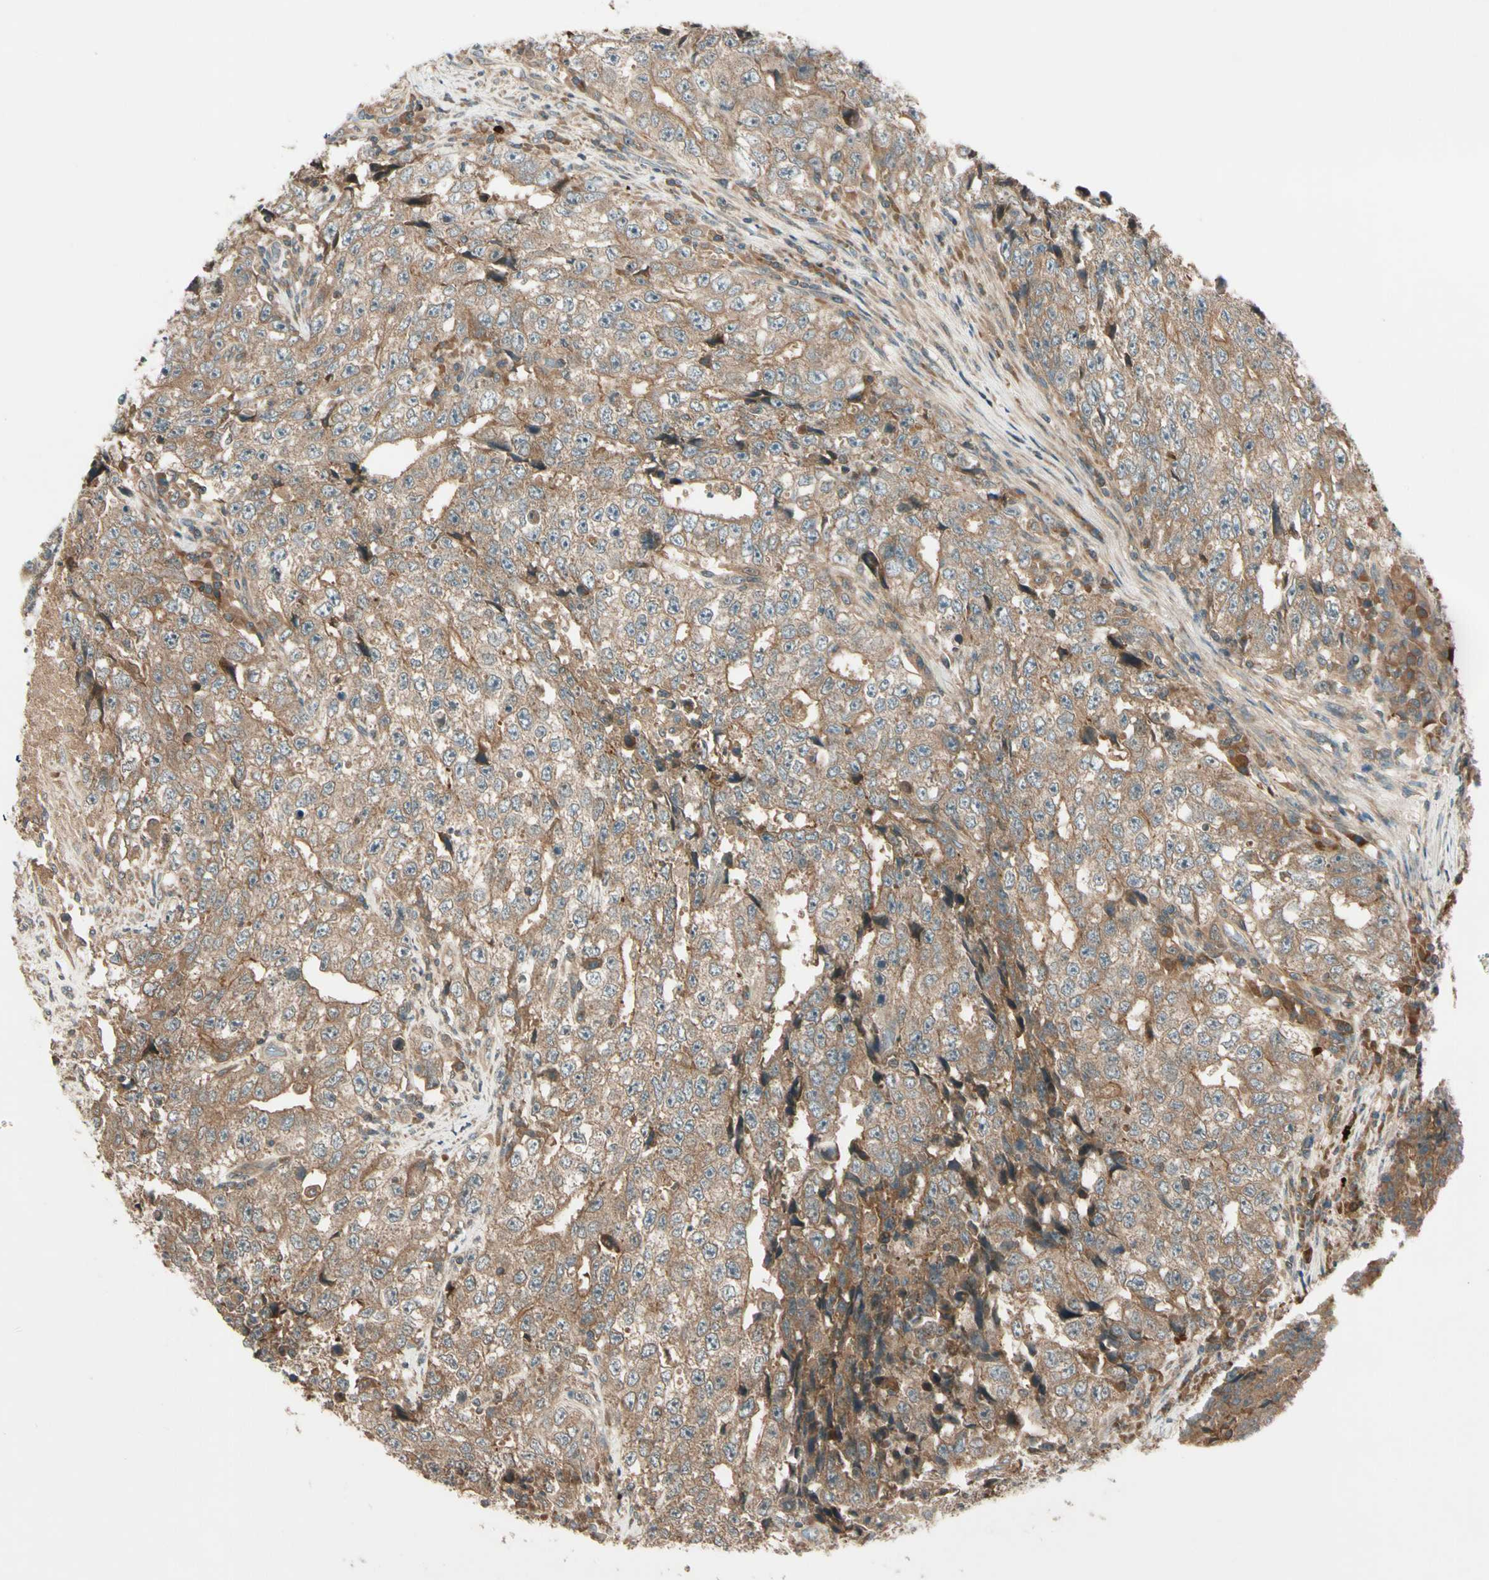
{"staining": {"intensity": "moderate", "quantity": ">75%", "location": "cytoplasmic/membranous"}, "tissue": "testis cancer", "cell_type": "Tumor cells", "image_type": "cancer", "snomed": [{"axis": "morphology", "description": "Necrosis, NOS"}, {"axis": "morphology", "description": "Carcinoma, Embryonal, NOS"}, {"axis": "topography", "description": "Testis"}], "caption": "Brown immunohistochemical staining in human testis cancer displays moderate cytoplasmic/membranous staining in about >75% of tumor cells.", "gene": "ACVR1C", "patient": {"sex": "male", "age": 19}}